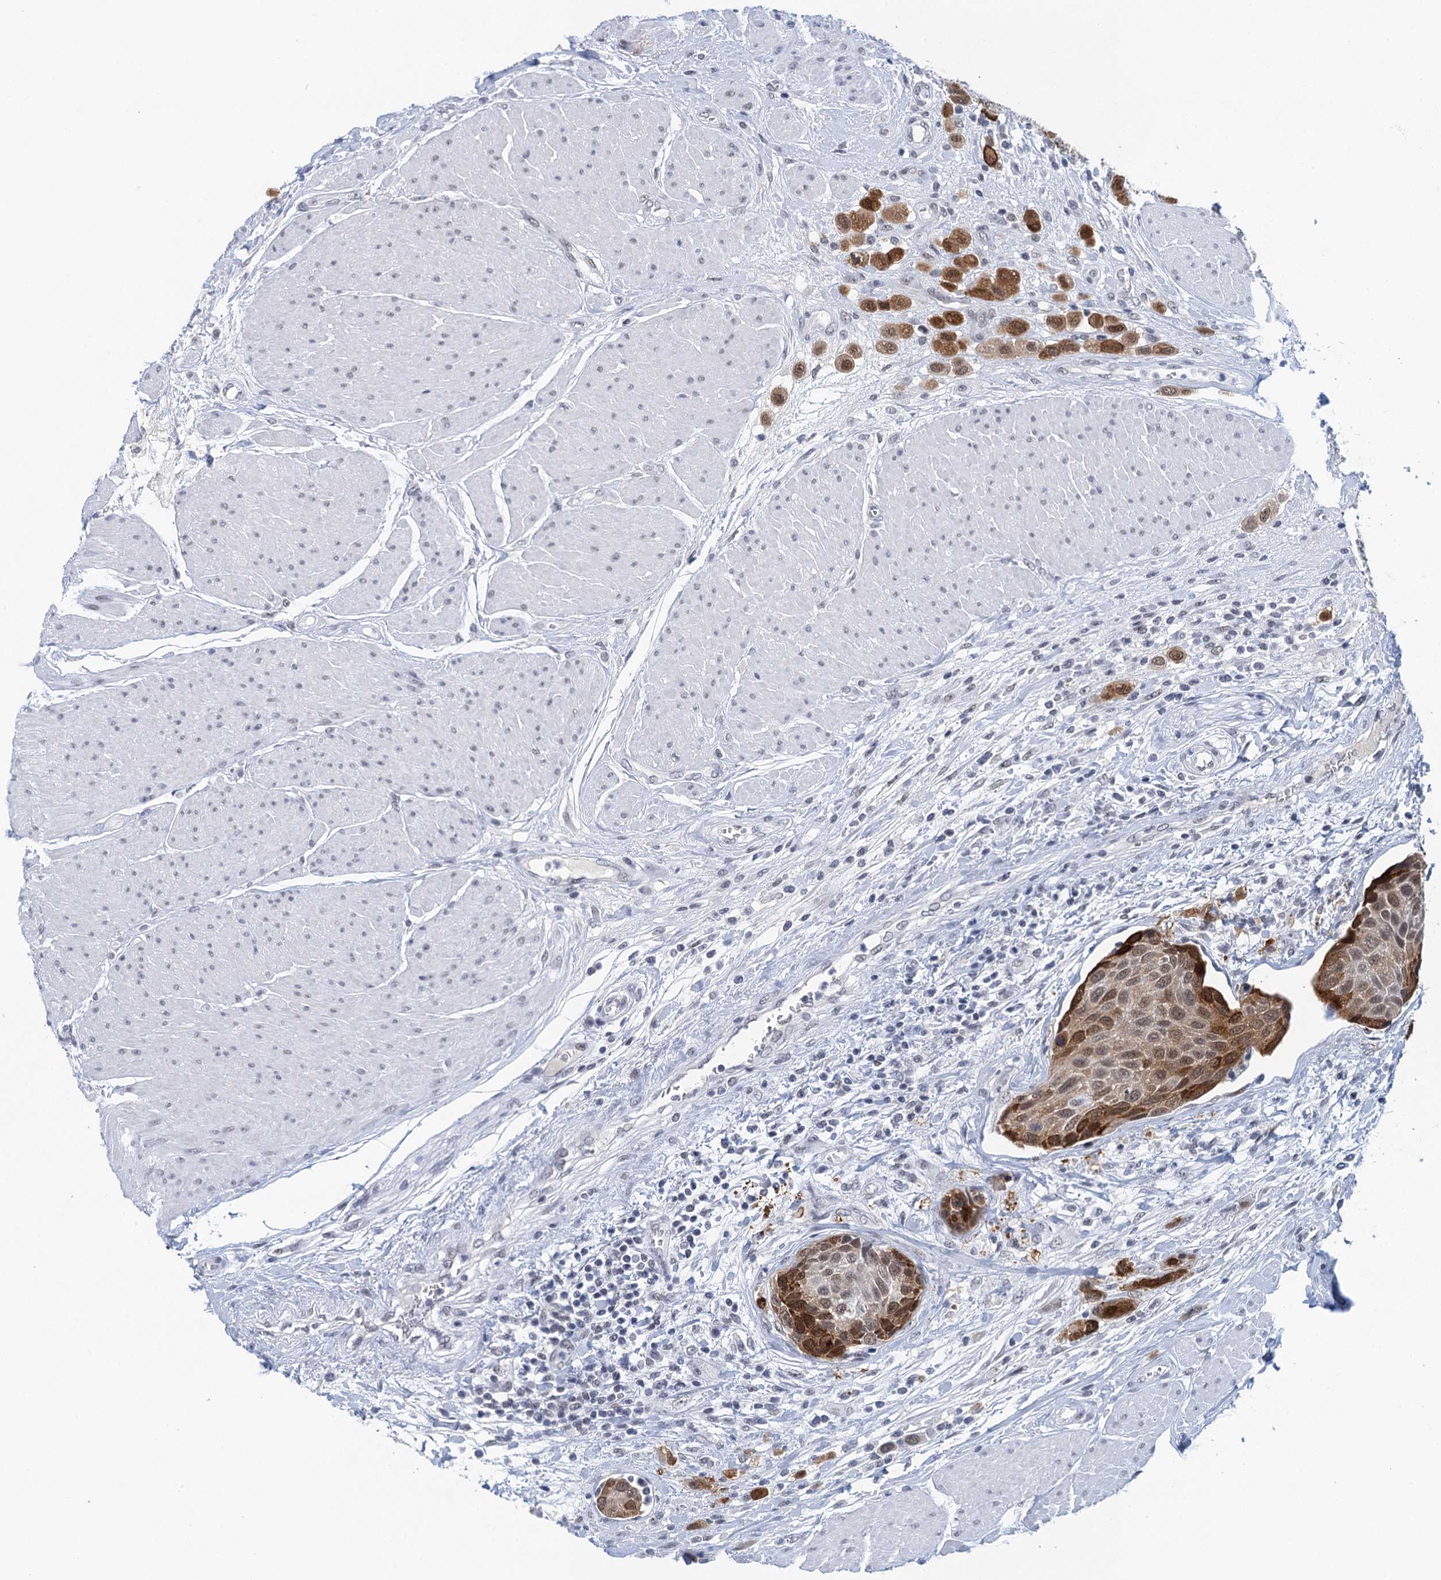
{"staining": {"intensity": "strong", "quantity": ">75%", "location": "cytoplasmic/membranous"}, "tissue": "urothelial cancer", "cell_type": "Tumor cells", "image_type": "cancer", "snomed": [{"axis": "morphology", "description": "Urothelial carcinoma, High grade"}, {"axis": "topography", "description": "Urinary bladder"}], "caption": "Approximately >75% of tumor cells in urothelial cancer reveal strong cytoplasmic/membranous protein positivity as visualized by brown immunohistochemical staining.", "gene": "EPS8L1", "patient": {"sex": "male", "age": 50}}